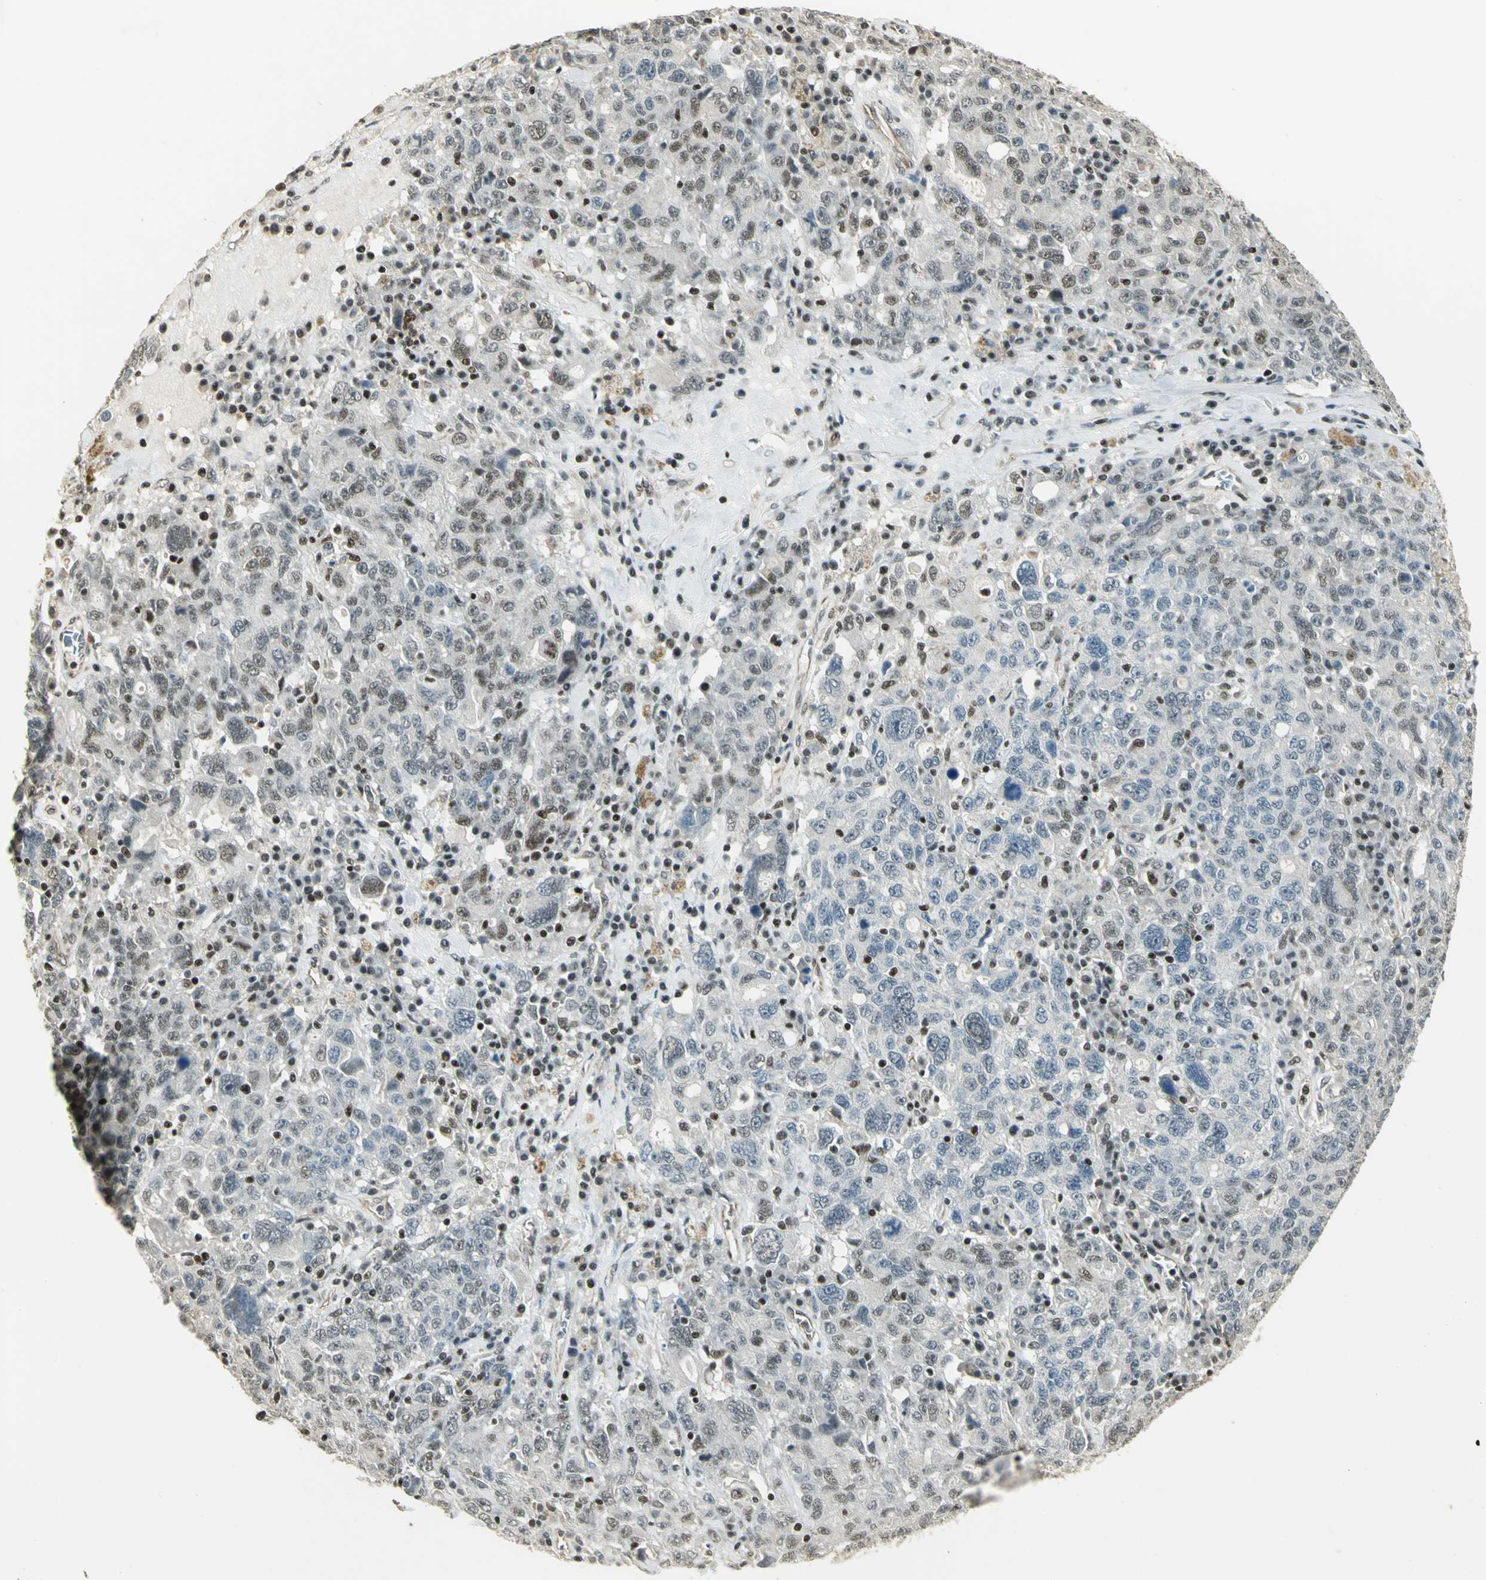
{"staining": {"intensity": "weak", "quantity": "25%-75%", "location": "nuclear"}, "tissue": "ovarian cancer", "cell_type": "Tumor cells", "image_type": "cancer", "snomed": [{"axis": "morphology", "description": "Carcinoma, endometroid"}, {"axis": "topography", "description": "Ovary"}], "caption": "Endometroid carcinoma (ovarian) was stained to show a protein in brown. There is low levels of weak nuclear expression in about 25%-75% of tumor cells.", "gene": "ELF1", "patient": {"sex": "female", "age": 62}}